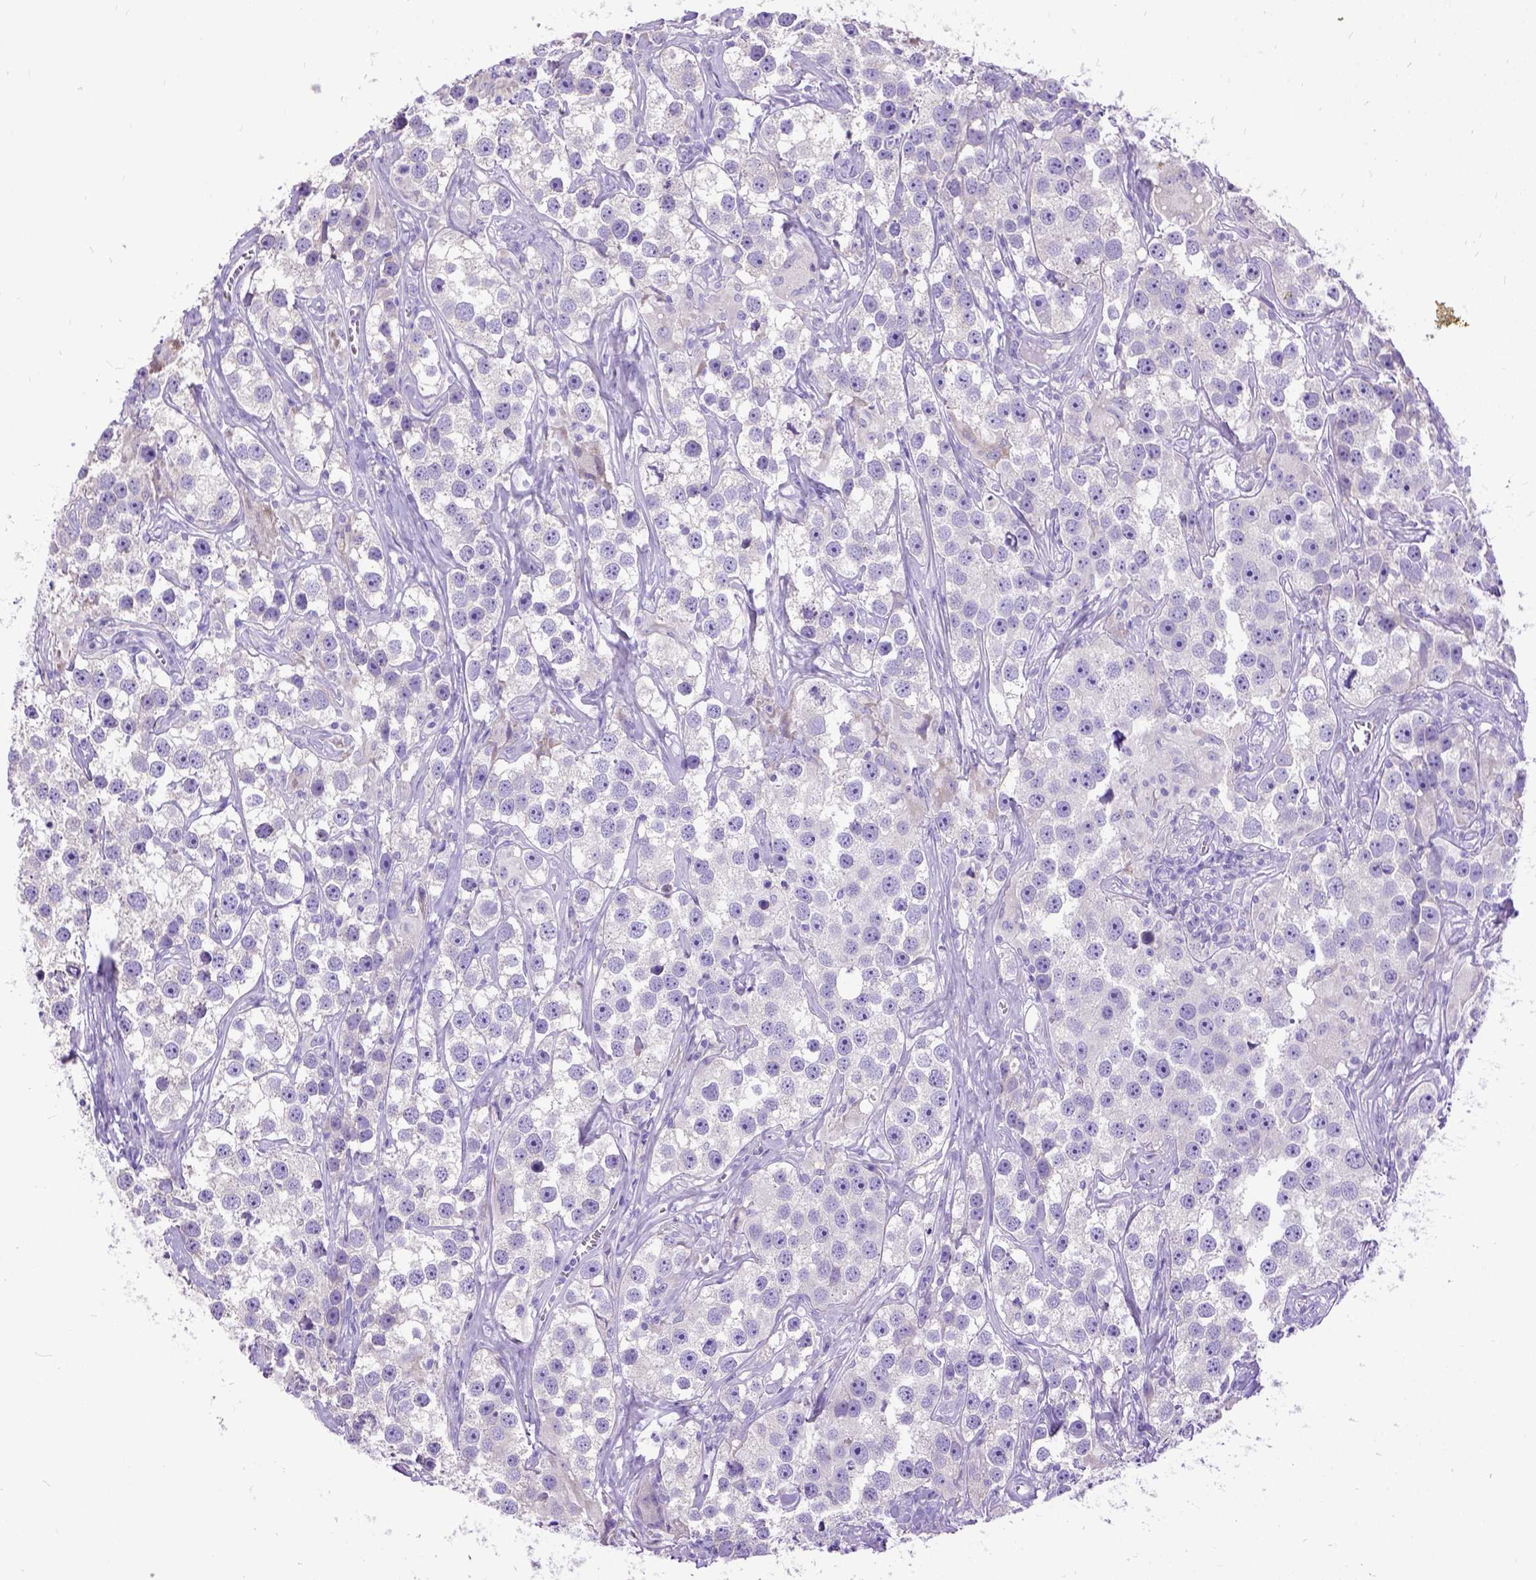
{"staining": {"intensity": "negative", "quantity": "none", "location": "none"}, "tissue": "testis cancer", "cell_type": "Tumor cells", "image_type": "cancer", "snomed": [{"axis": "morphology", "description": "Seminoma, NOS"}, {"axis": "topography", "description": "Testis"}], "caption": "A high-resolution image shows immunohistochemistry staining of seminoma (testis), which displays no significant expression in tumor cells. (Brightfield microscopy of DAB IHC at high magnification).", "gene": "CFAP54", "patient": {"sex": "male", "age": 49}}